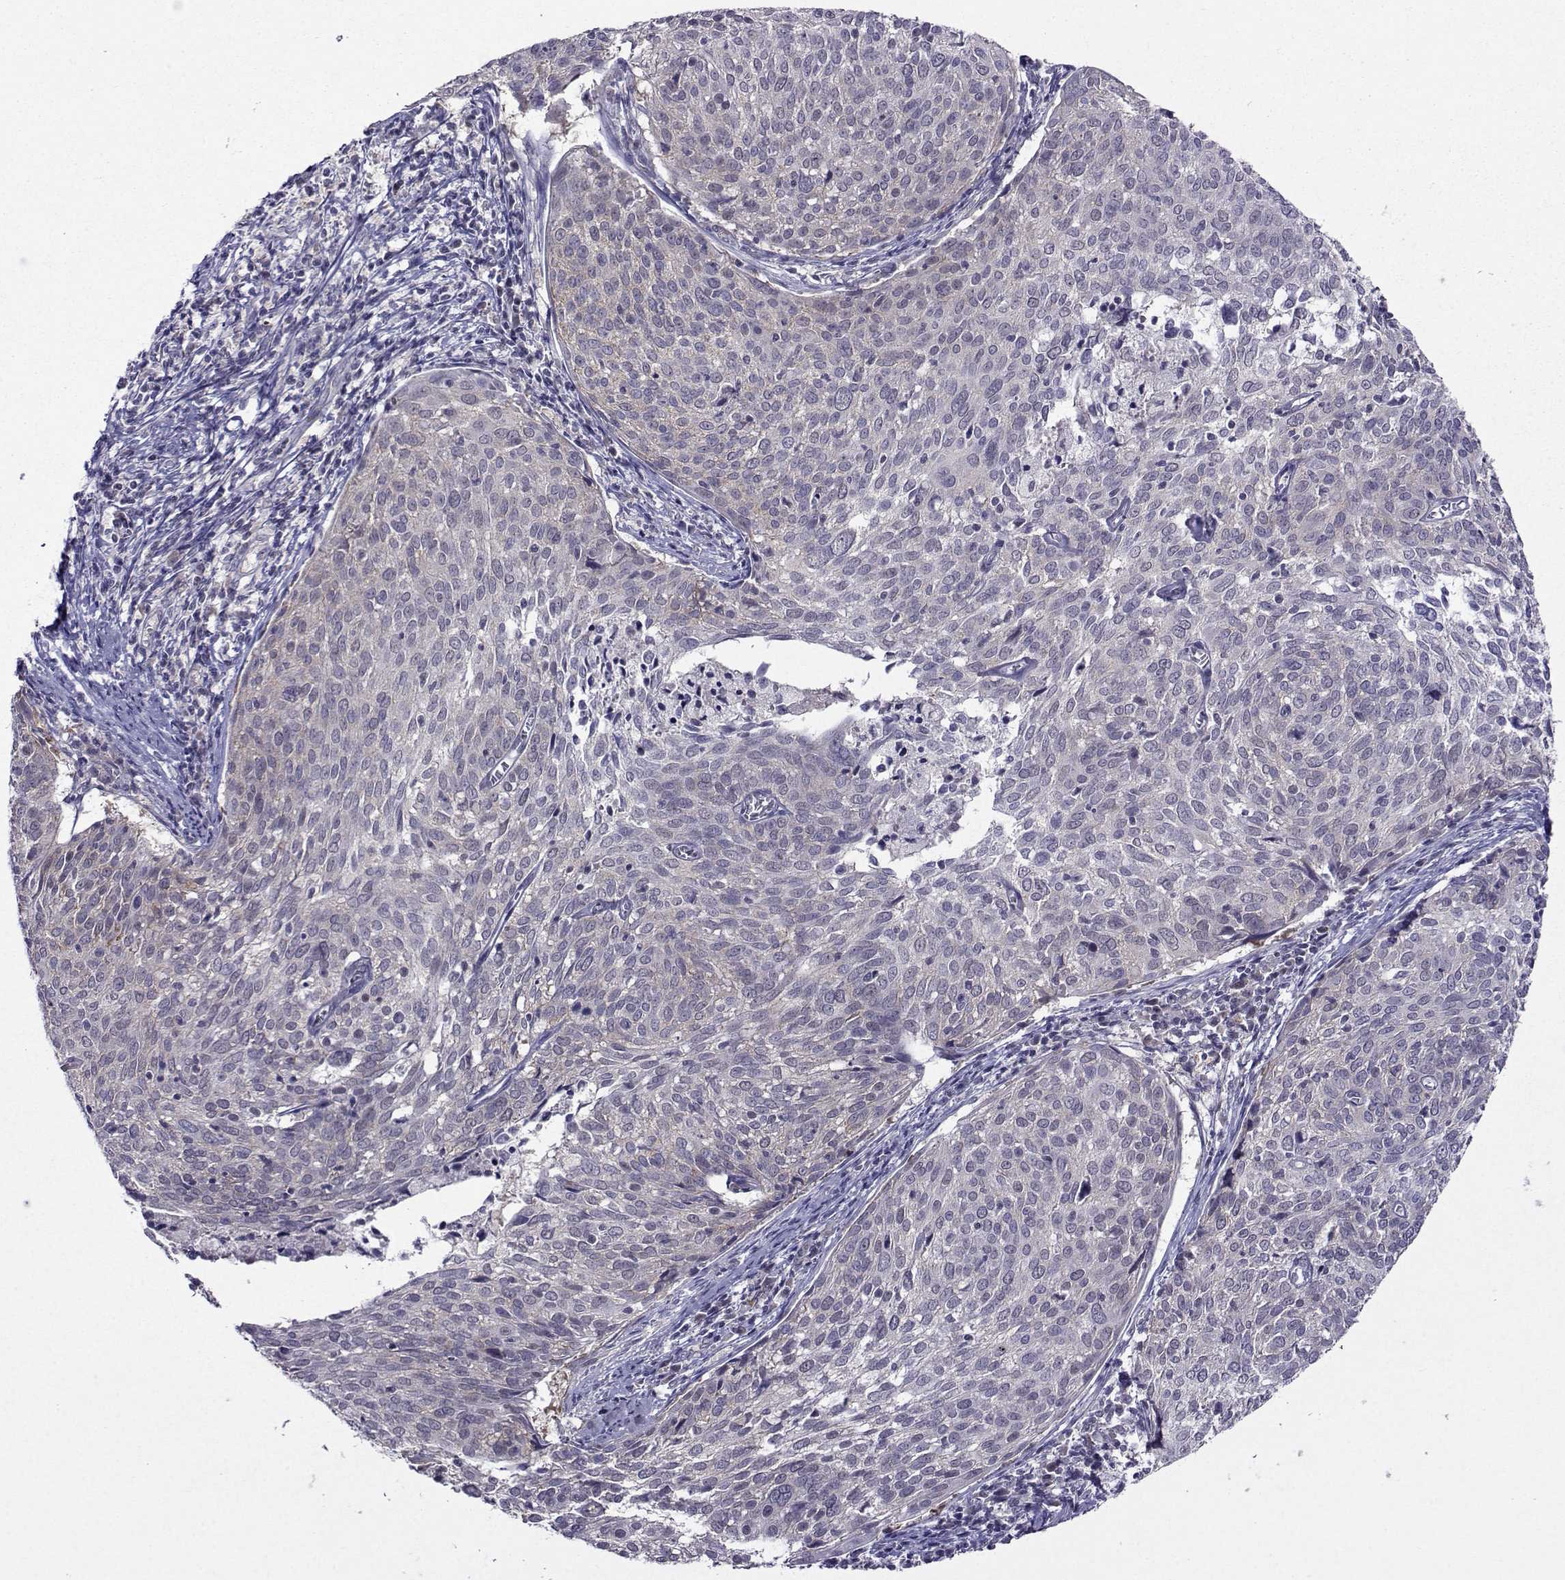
{"staining": {"intensity": "negative", "quantity": "none", "location": "none"}, "tissue": "cervical cancer", "cell_type": "Tumor cells", "image_type": "cancer", "snomed": [{"axis": "morphology", "description": "Squamous cell carcinoma, NOS"}, {"axis": "topography", "description": "Cervix"}], "caption": "High power microscopy image of an immunohistochemistry histopathology image of cervical cancer, revealing no significant positivity in tumor cells.", "gene": "DDX20", "patient": {"sex": "female", "age": 39}}